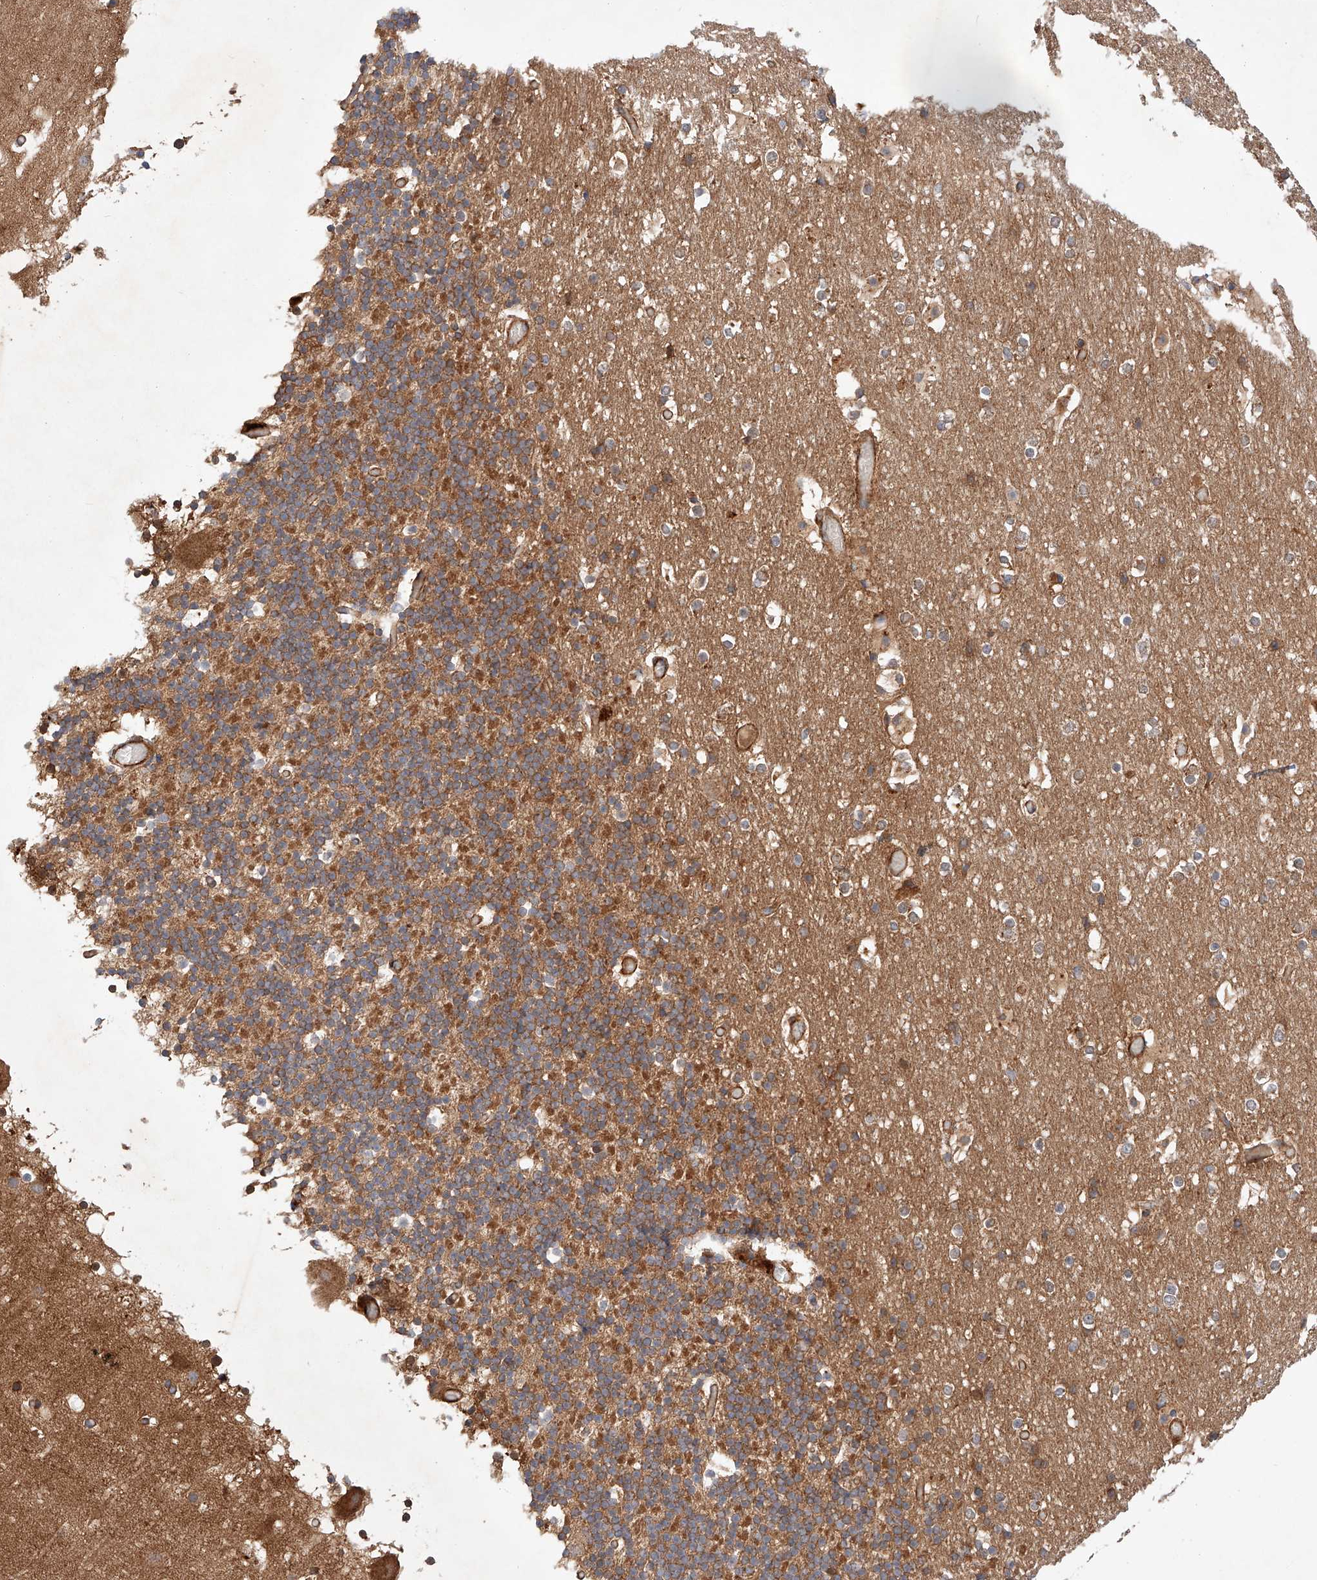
{"staining": {"intensity": "moderate", "quantity": ">75%", "location": "cytoplasmic/membranous"}, "tissue": "cerebellum", "cell_type": "Cells in granular layer", "image_type": "normal", "snomed": [{"axis": "morphology", "description": "Normal tissue, NOS"}, {"axis": "topography", "description": "Cerebellum"}], "caption": "Protein staining by immunohistochemistry displays moderate cytoplasmic/membranous staining in about >75% of cells in granular layer in unremarkable cerebellum. The protein of interest is shown in brown color, while the nuclei are stained blue.", "gene": "RAB23", "patient": {"sex": "male", "age": 57}}